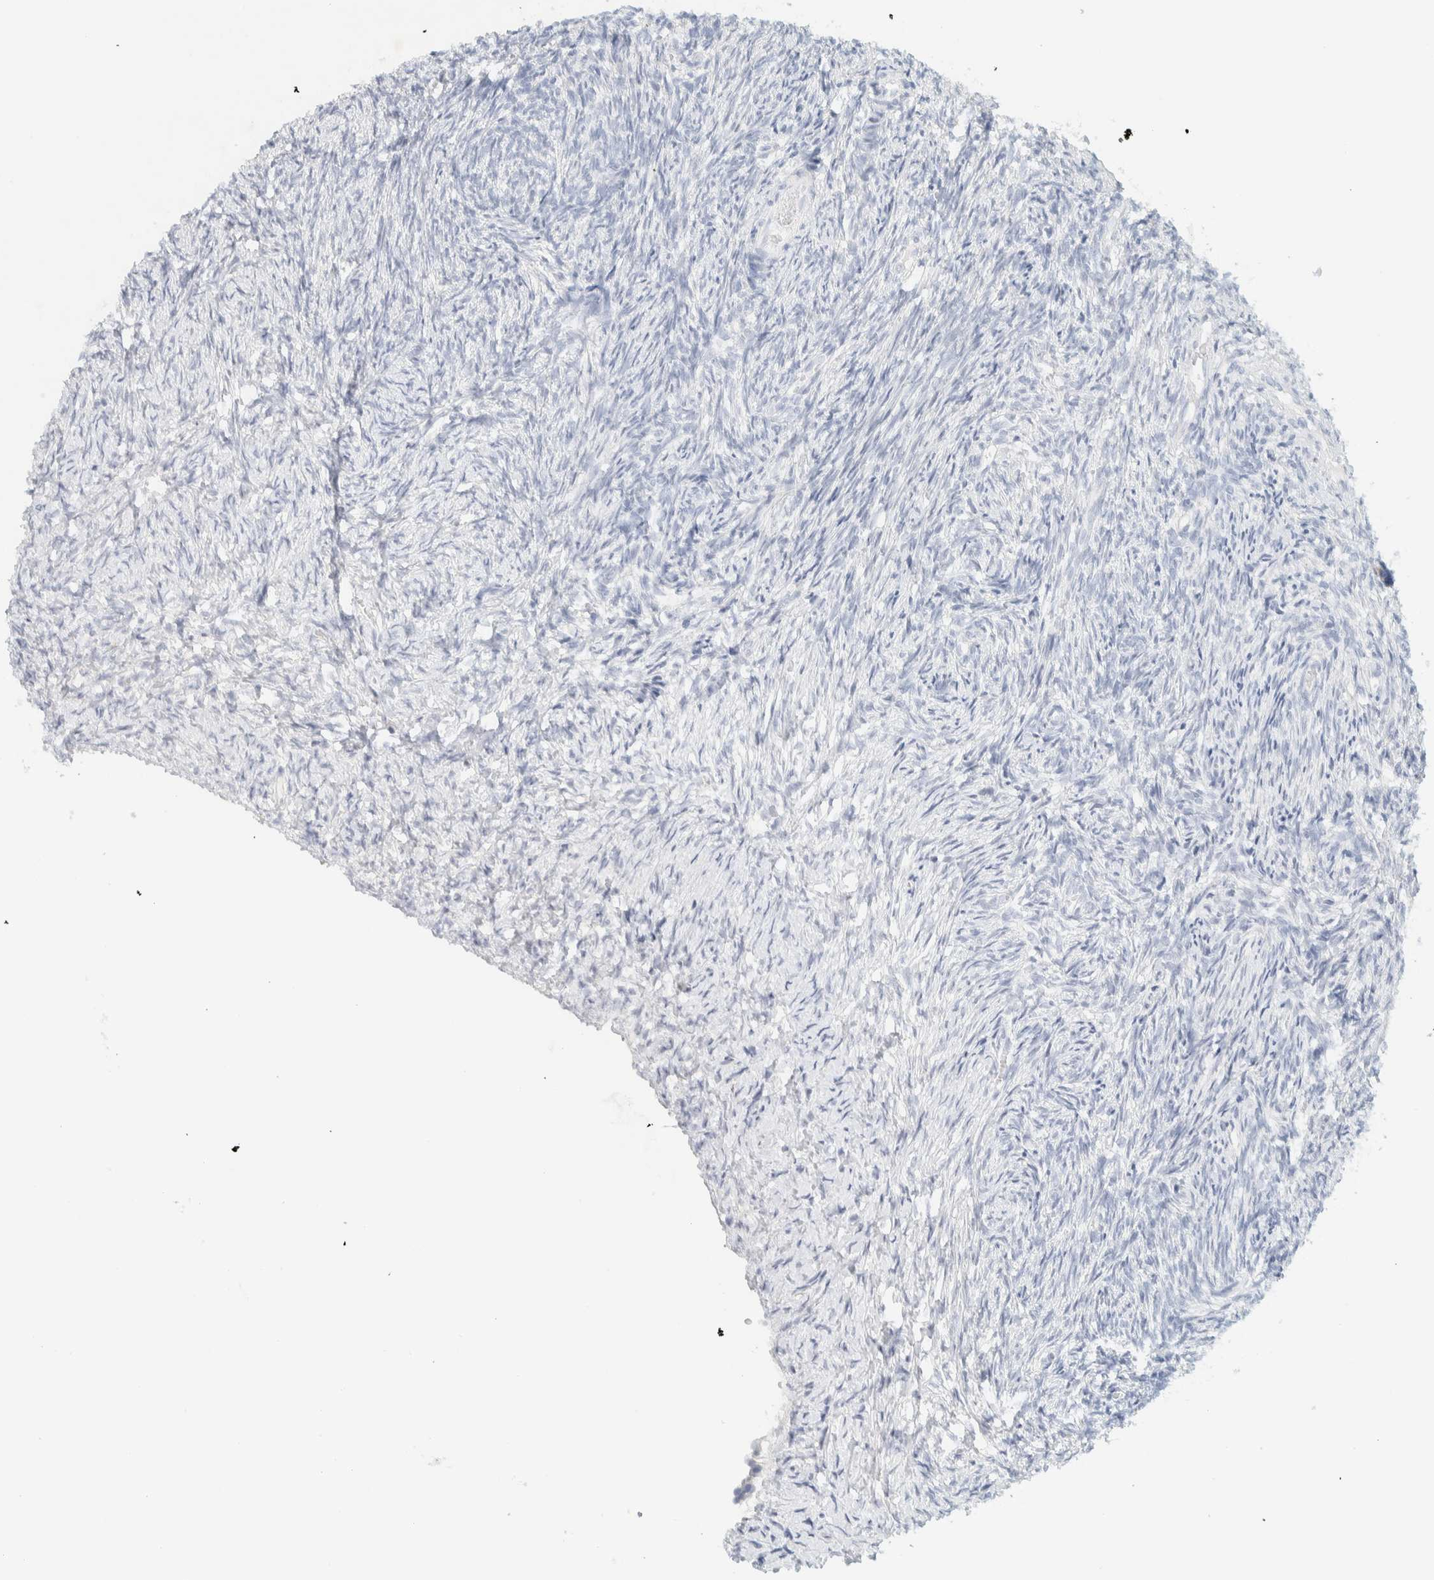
{"staining": {"intensity": "negative", "quantity": "none", "location": "none"}, "tissue": "ovary", "cell_type": "Follicle cells", "image_type": "normal", "snomed": [{"axis": "morphology", "description": "Normal tissue, NOS"}, {"axis": "topography", "description": "Ovary"}], "caption": "Immunohistochemistry (IHC) histopathology image of normal ovary stained for a protein (brown), which demonstrates no positivity in follicle cells.", "gene": "SPNS3", "patient": {"sex": "female", "age": 41}}